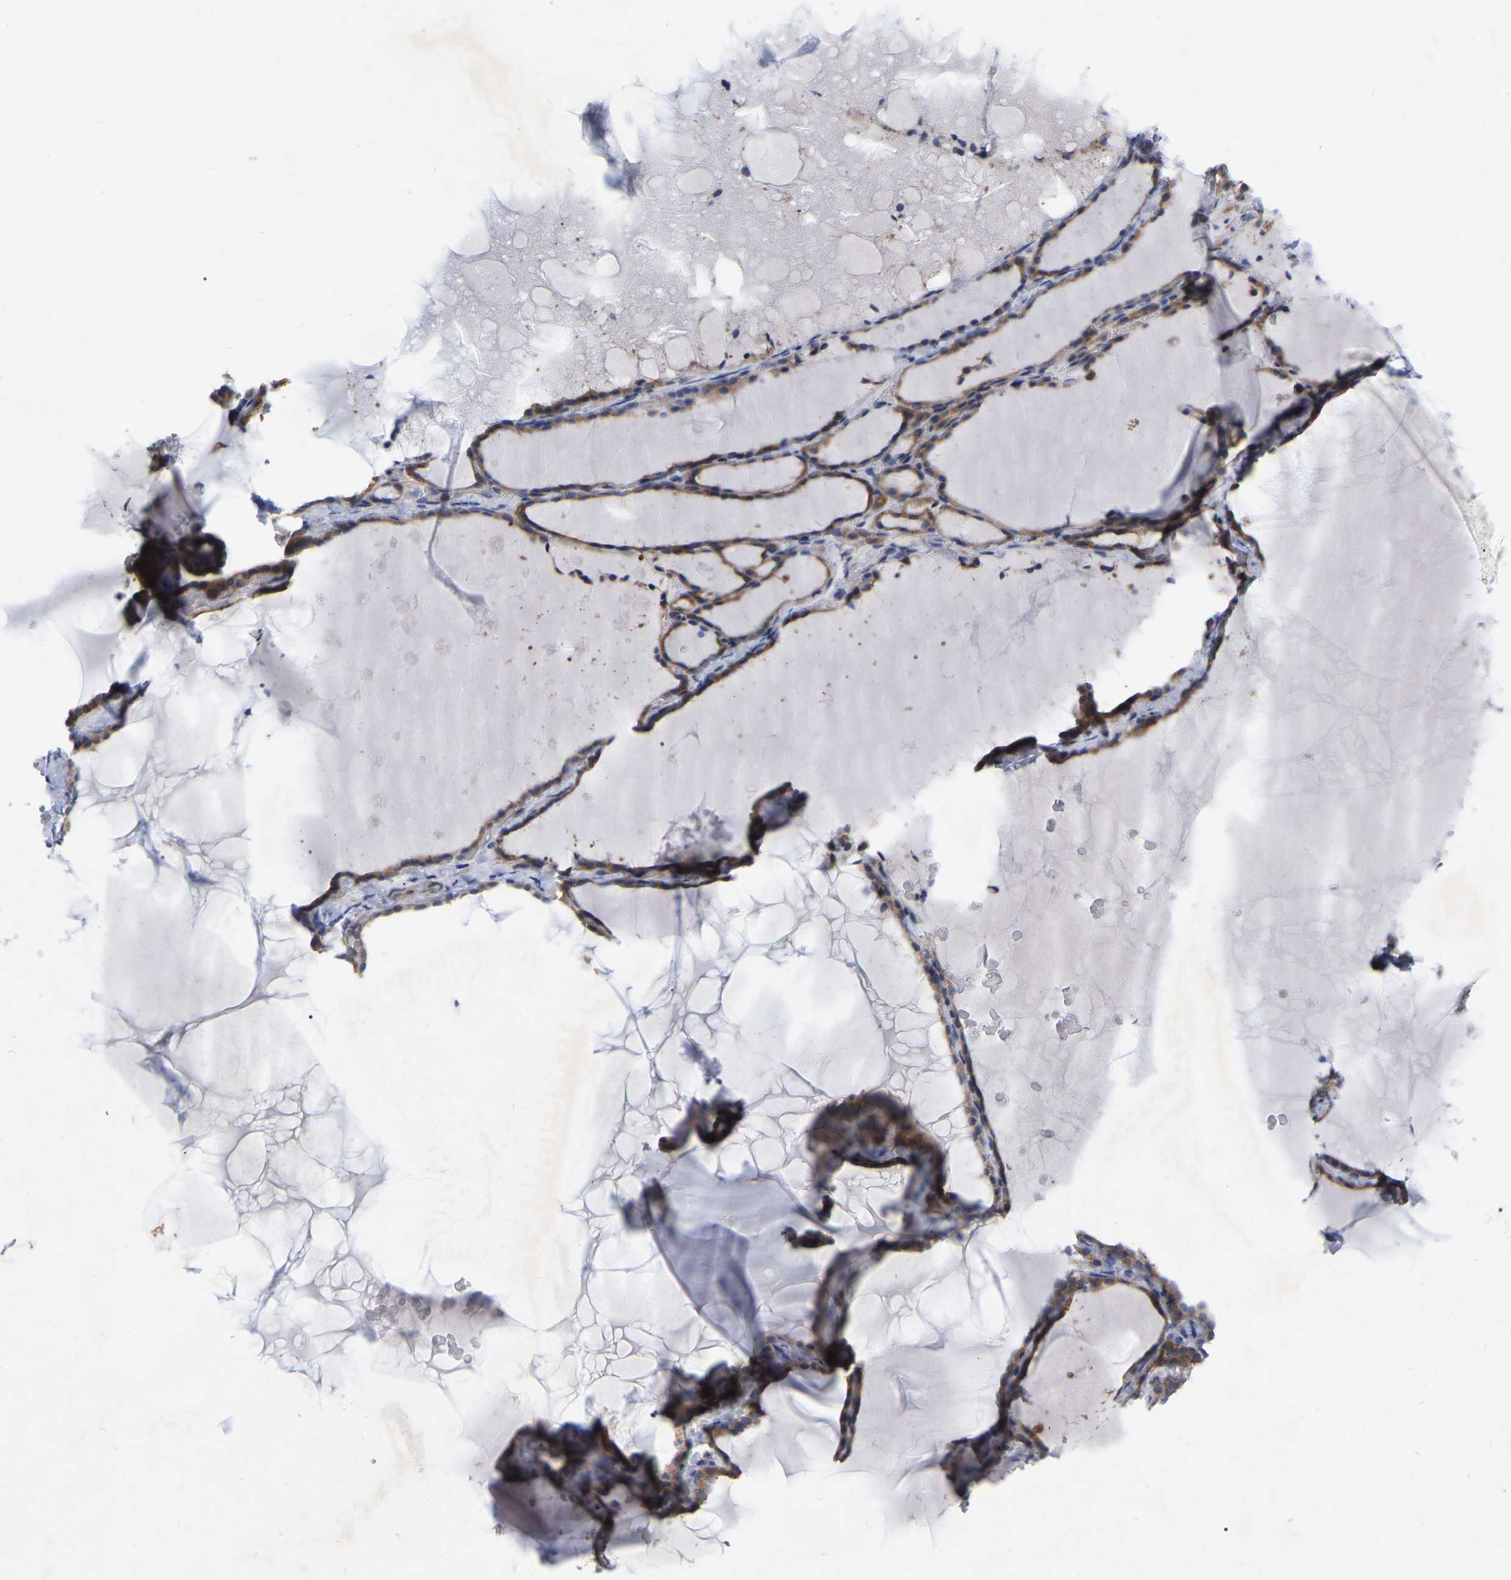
{"staining": {"intensity": "weak", "quantity": ">75%", "location": "cytoplasmic/membranous"}, "tissue": "thyroid gland", "cell_type": "Glandular cells", "image_type": "normal", "snomed": [{"axis": "morphology", "description": "Normal tissue, NOS"}, {"axis": "topography", "description": "Thyroid gland"}], "caption": "Protein analysis of unremarkable thyroid gland exhibits weak cytoplasmic/membranous expression in approximately >75% of glandular cells.", "gene": "UBE4B", "patient": {"sex": "female", "age": 28}}